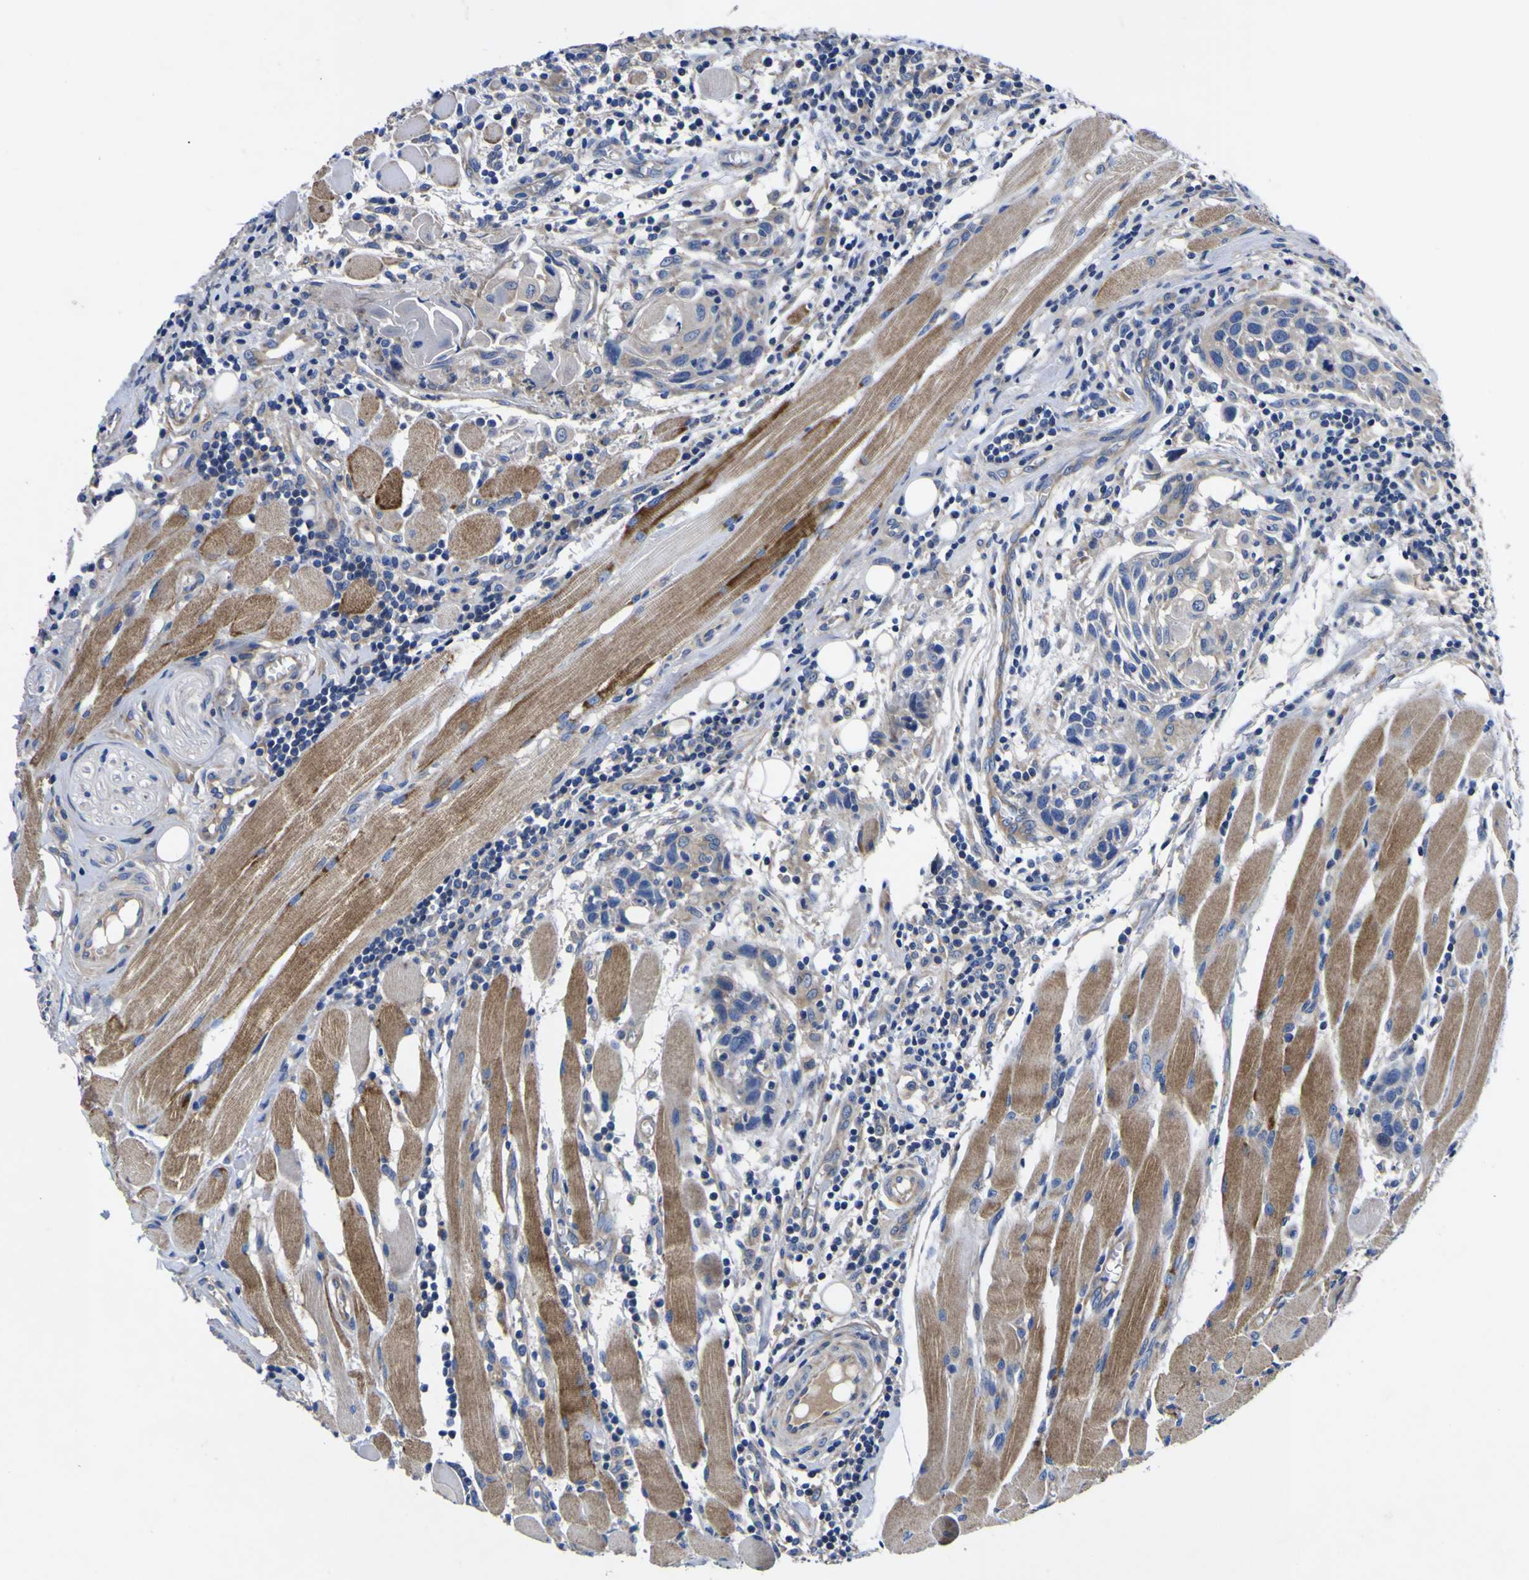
{"staining": {"intensity": "weak", "quantity": "<25%", "location": "cytoplasmic/membranous"}, "tissue": "head and neck cancer", "cell_type": "Tumor cells", "image_type": "cancer", "snomed": [{"axis": "morphology", "description": "Squamous cell carcinoma, NOS"}, {"axis": "topography", "description": "Oral tissue"}, {"axis": "topography", "description": "Head-Neck"}], "caption": "Human squamous cell carcinoma (head and neck) stained for a protein using IHC exhibits no positivity in tumor cells.", "gene": "VASN", "patient": {"sex": "female", "age": 50}}